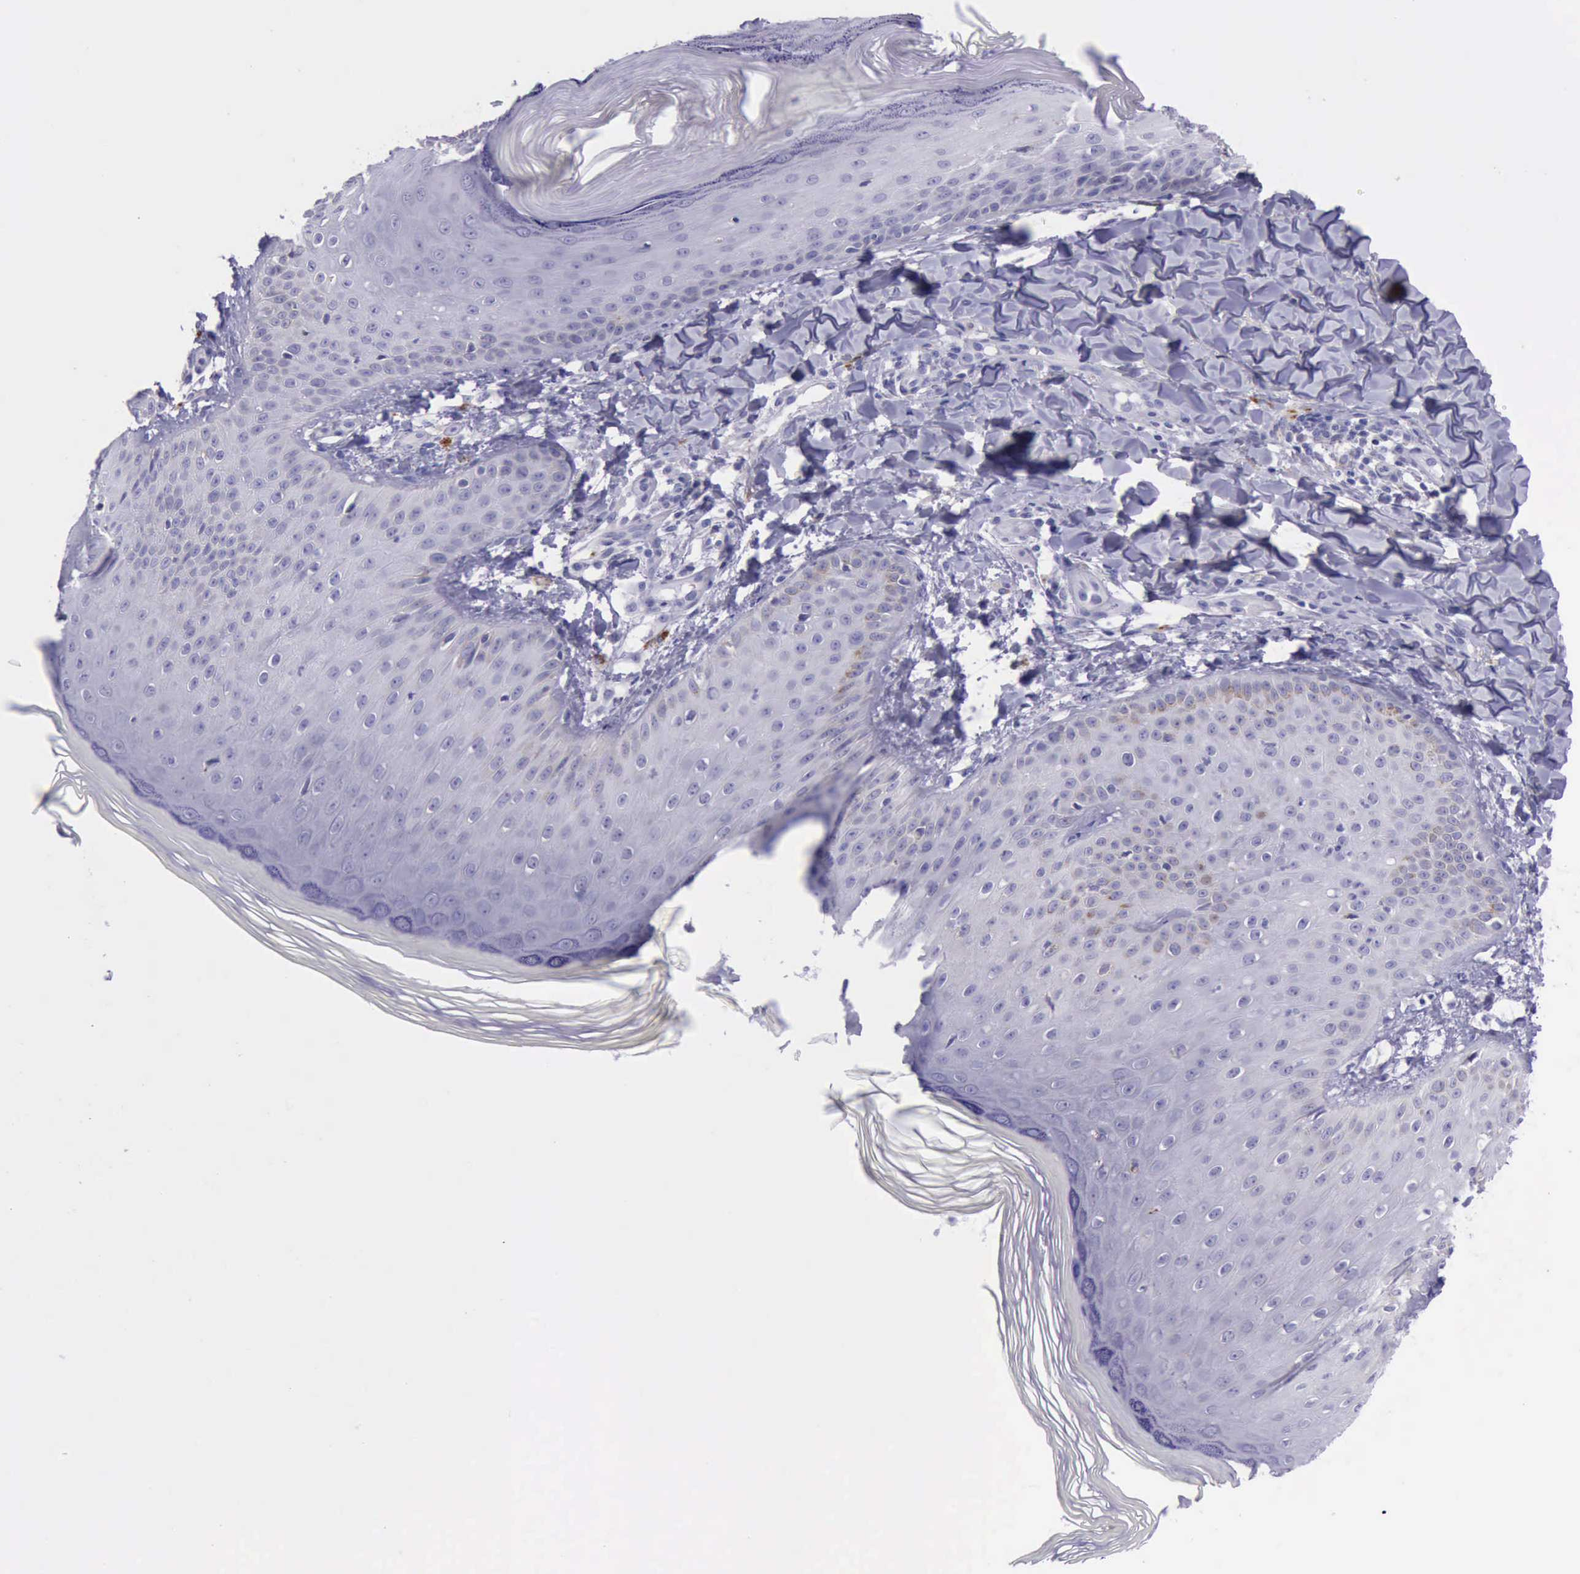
{"staining": {"intensity": "weak", "quantity": "<25%", "location": "cytoplasmic/membranous"}, "tissue": "skin", "cell_type": "Epidermal cells", "image_type": "normal", "snomed": [{"axis": "morphology", "description": "Normal tissue, NOS"}, {"axis": "morphology", "description": "Inflammation, NOS"}, {"axis": "topography", "description": "Soft tissue"}, {"axis": "topography", "description": "Anal"}], "caption": "Epidermal cells show no significant staining in normal skin. (Stains: DAB (3,3'-diaminobenzidine) immunohistochemistry (IHC) with hematoxylin counter stain, Microscopy: brightfield microscopy at high magnification).", "gene": "GLA", "patient": {"sex": "female", "age": 15}}